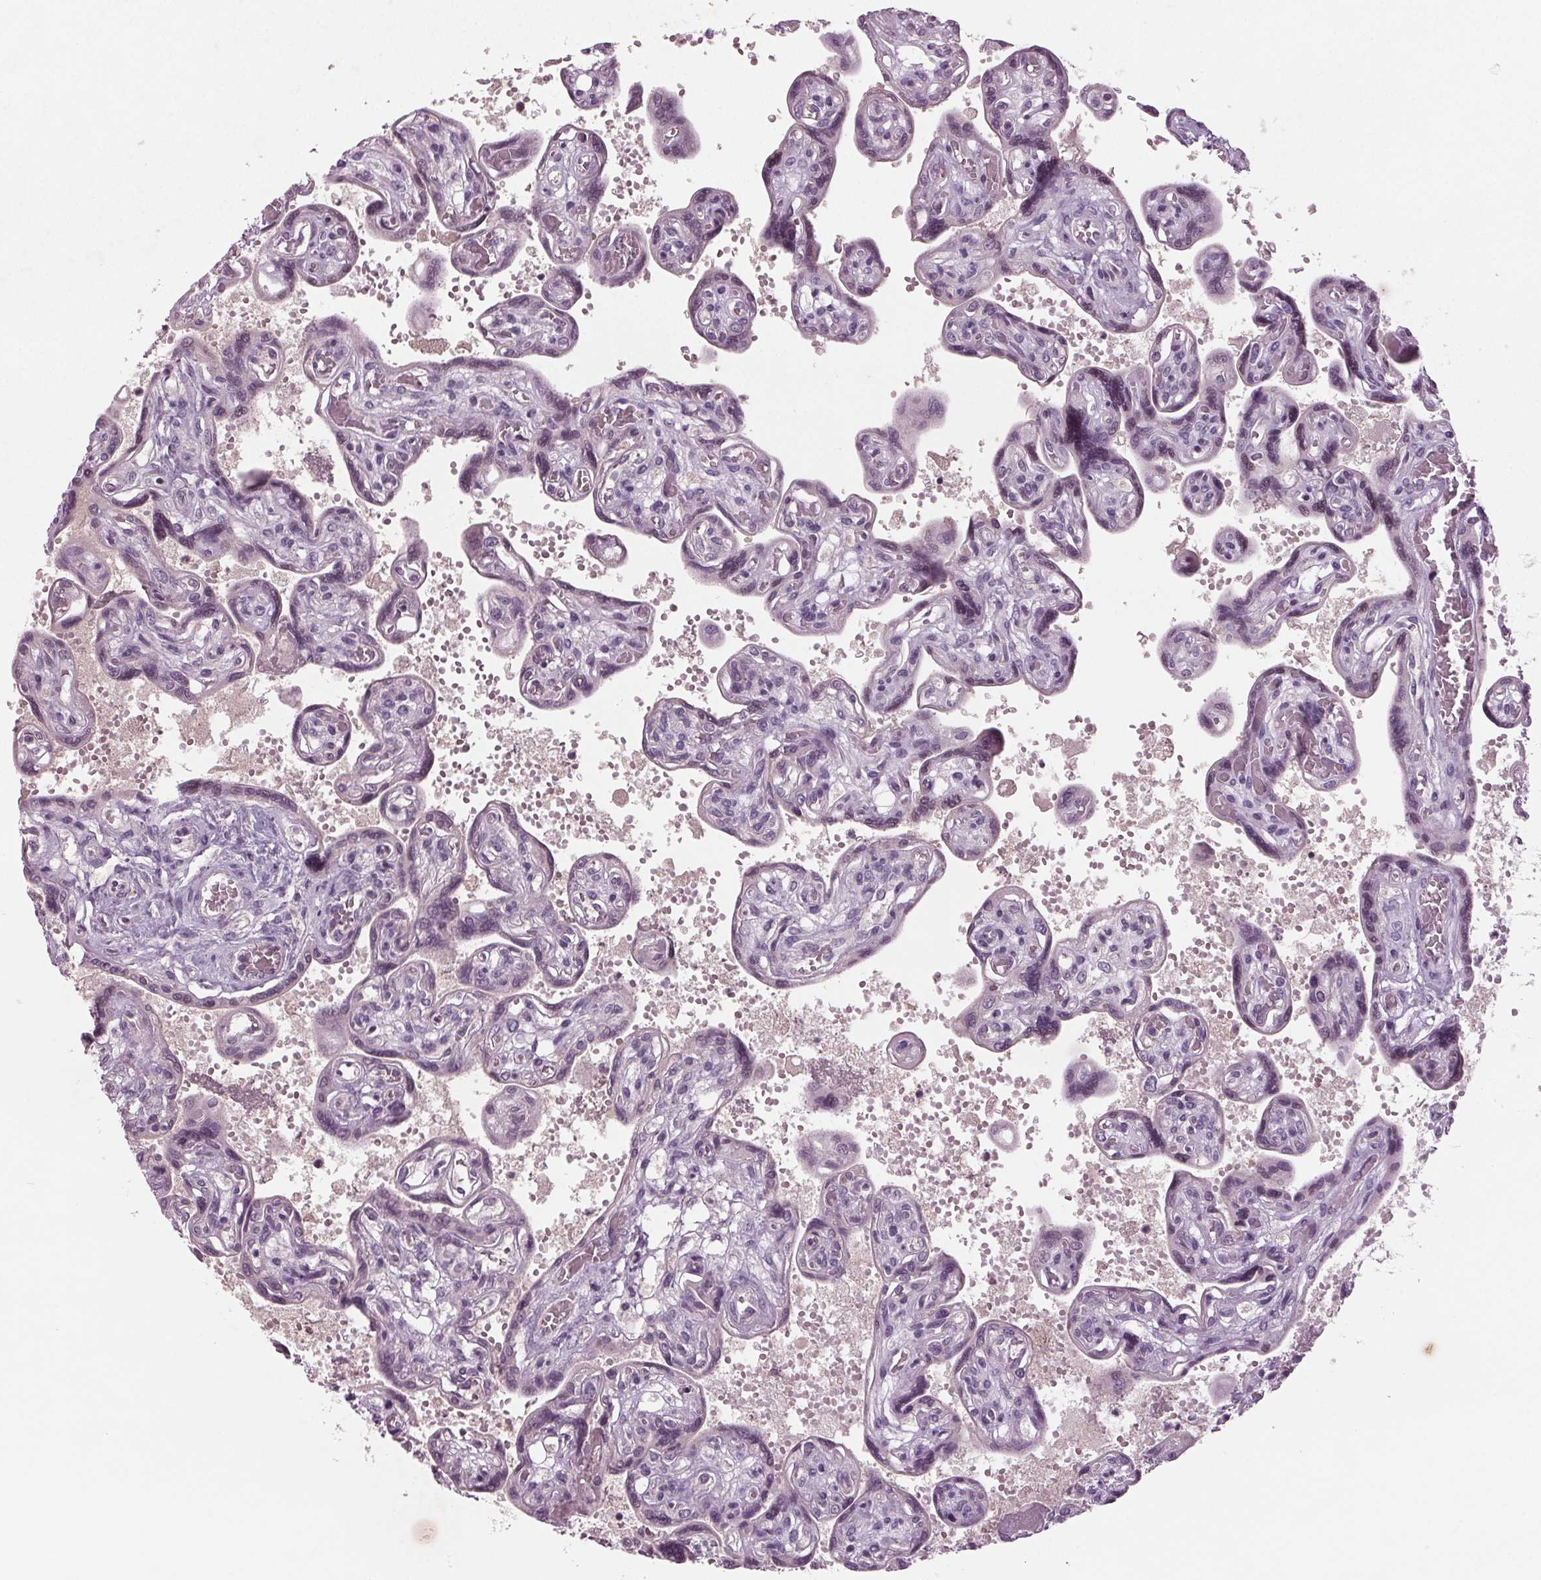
{"staining": {"intensity": "negative", "quantity": "none", "location": "none"}, "tissue": "placenta", "cell_type": "Decidual cells", "image_type": "normal", "snomed": [{"axis": "morphology", "description": "Normal tissue, NOS"}, {"axis": "topography", "description": "Placenta"}], "caption": "High power microscopy histopathology image of an immunohistochemistry (IHC) image of normal placenta, revealing no significant staining in decidual cells.", "gene": "BHLHE22", "patient": {"sex": "female", "age": 32}}